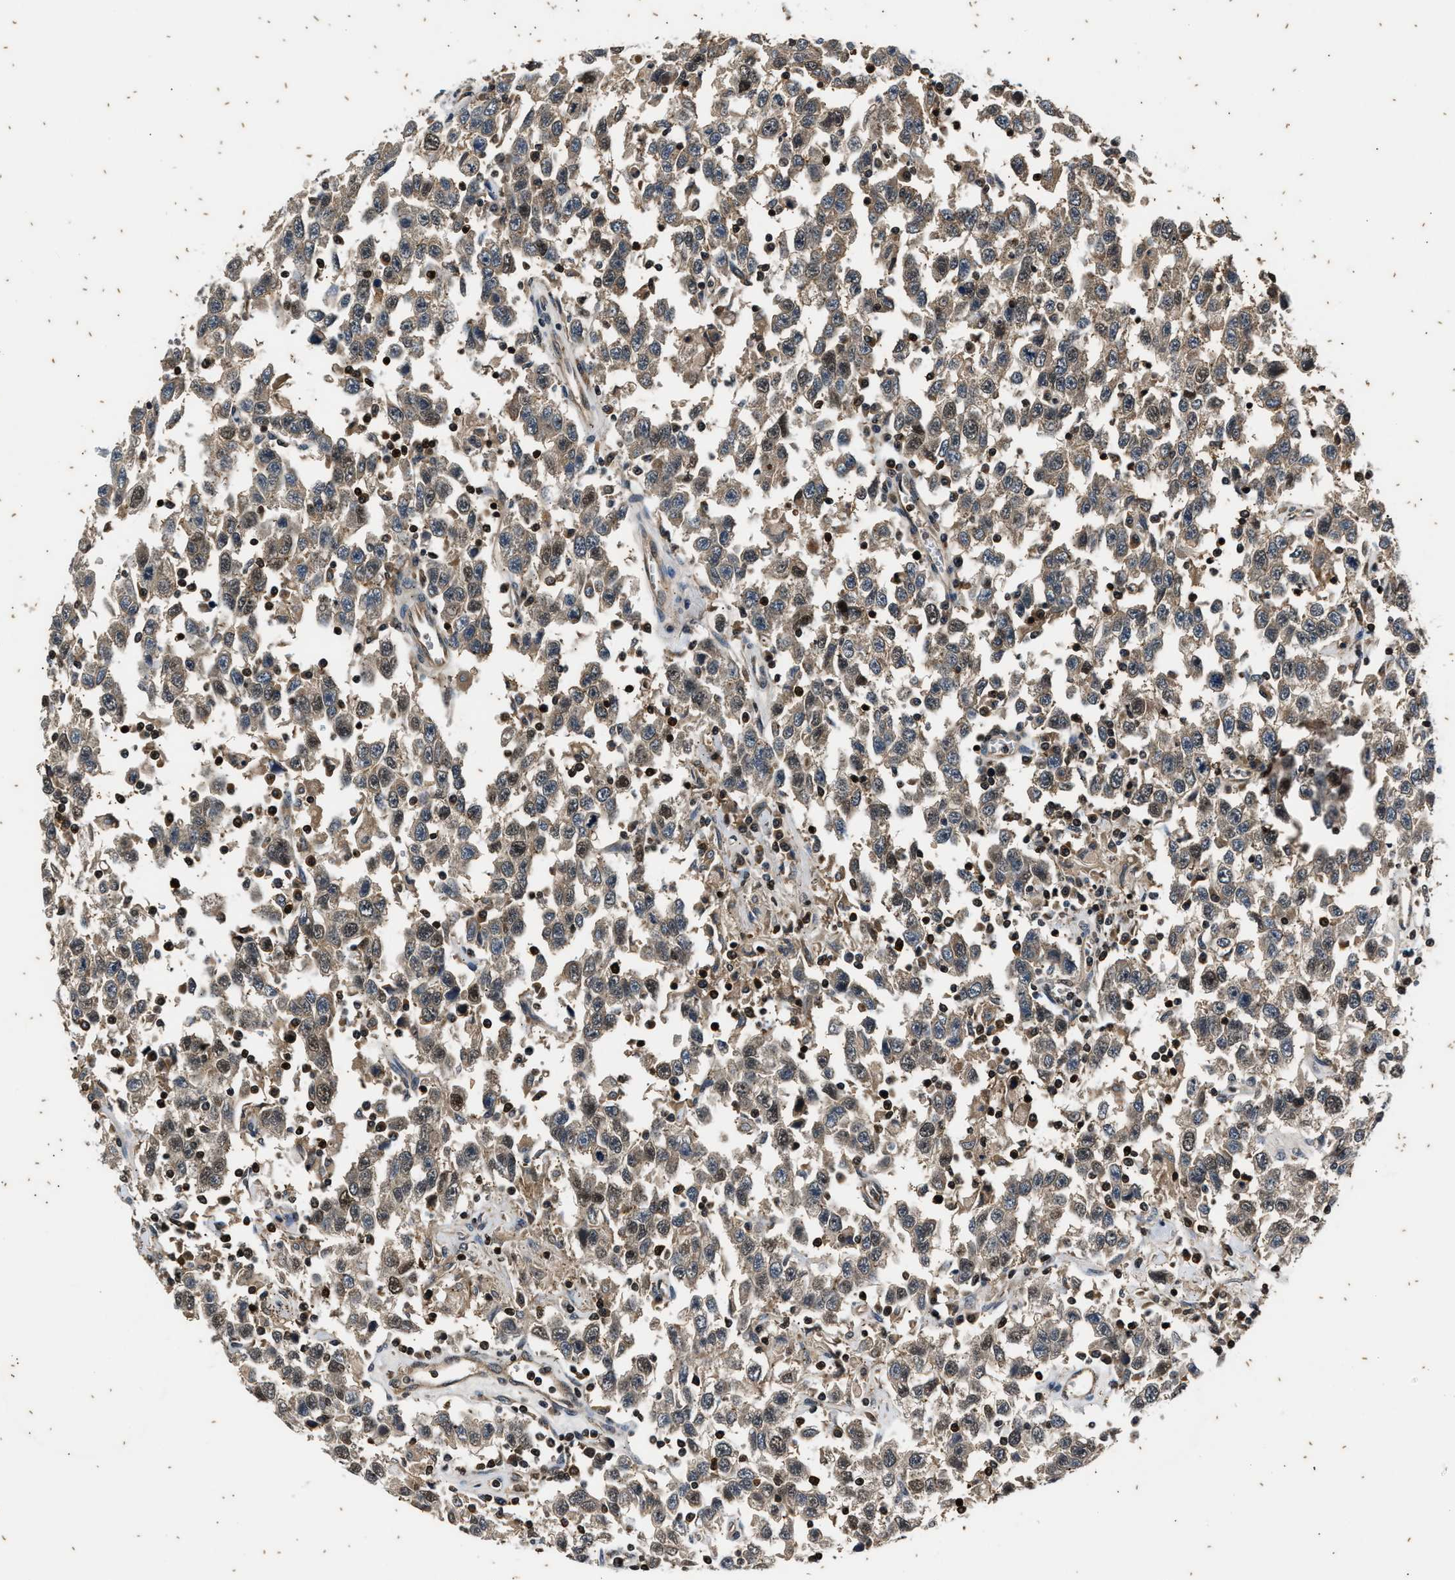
{"staining": {"intensity": "weak", "quantity": ">75%", "location": "cytoplasmic/membranous"}, "tissue": "testis cancer", "cell_type": "Tumor cells", "image_type": "cancer", "snomed": [{"axis": "morphology", "description": "Seminoma, NOS"}, {"axis": "topography", "description": "Testis"}], "caption": "High-magnification brightfield microscopy of testis seminoma stained with DAB (brown) and counterstained with hematoxylin (blue). tumor cells exhibit weak cytoplasmic/membranous staining is present in about>75% of cells.", "gene": "PTPN7", "patient": {"sex": "male", "age": 41}}